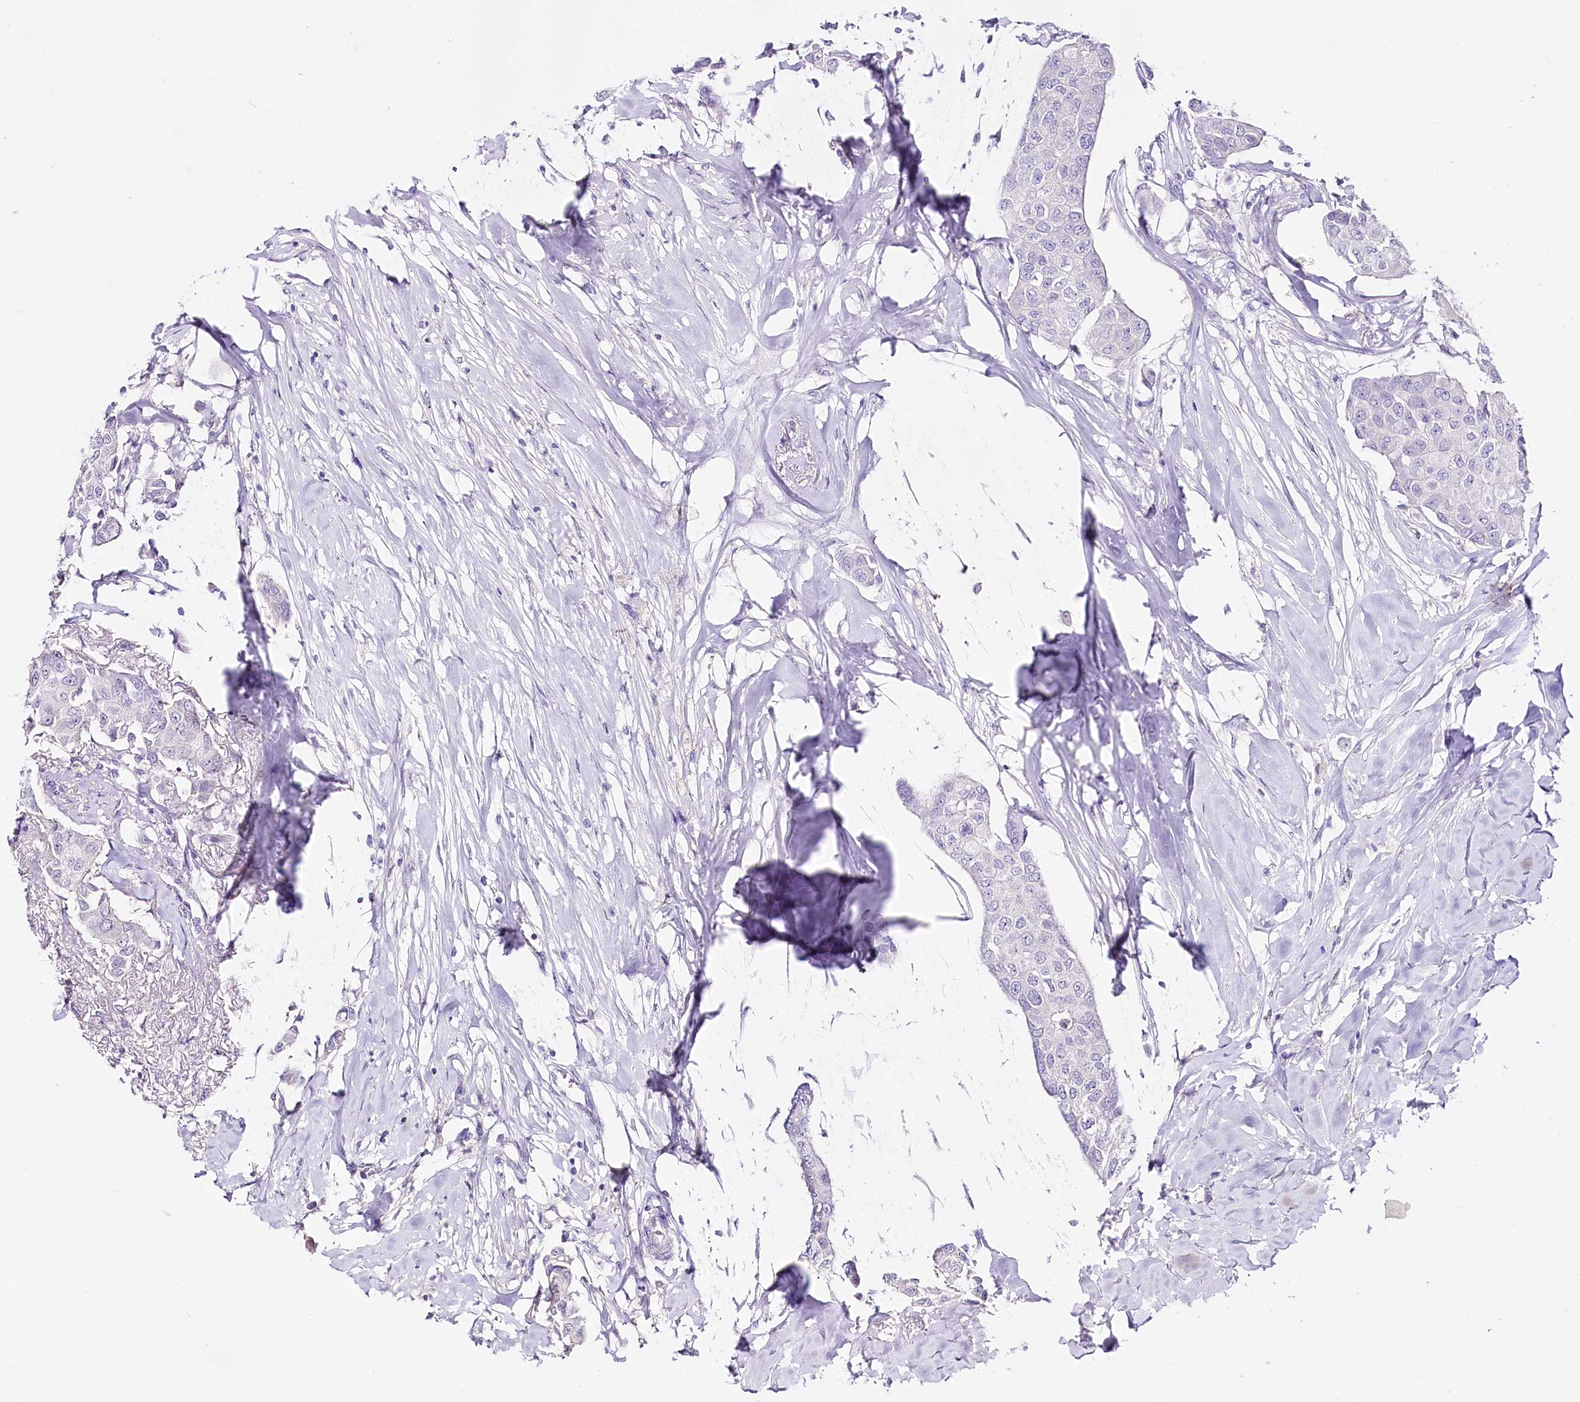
{"staining": {"intensity": "negative", "quantity": "none", "location": "none"}, "tissue": "breast cancer", "cell_type": "Tumor cells", "image_type": "cancer", "snomed": [{"axis": "morphology", "description": "Duct carcinoma"}, {"axis": "topography", "description": "Breast"}], "caption": "Immunohistochemistry (IHC) histopathology image of neoplastic tissue: human breast infiltrating ductal carcinoma stained with DAB (3,3'-diaminobenzidine) displays no significant protein expression in tumor cells.", "gene": "ZNF226", "patient": {"sex": "female", "age": 80}}